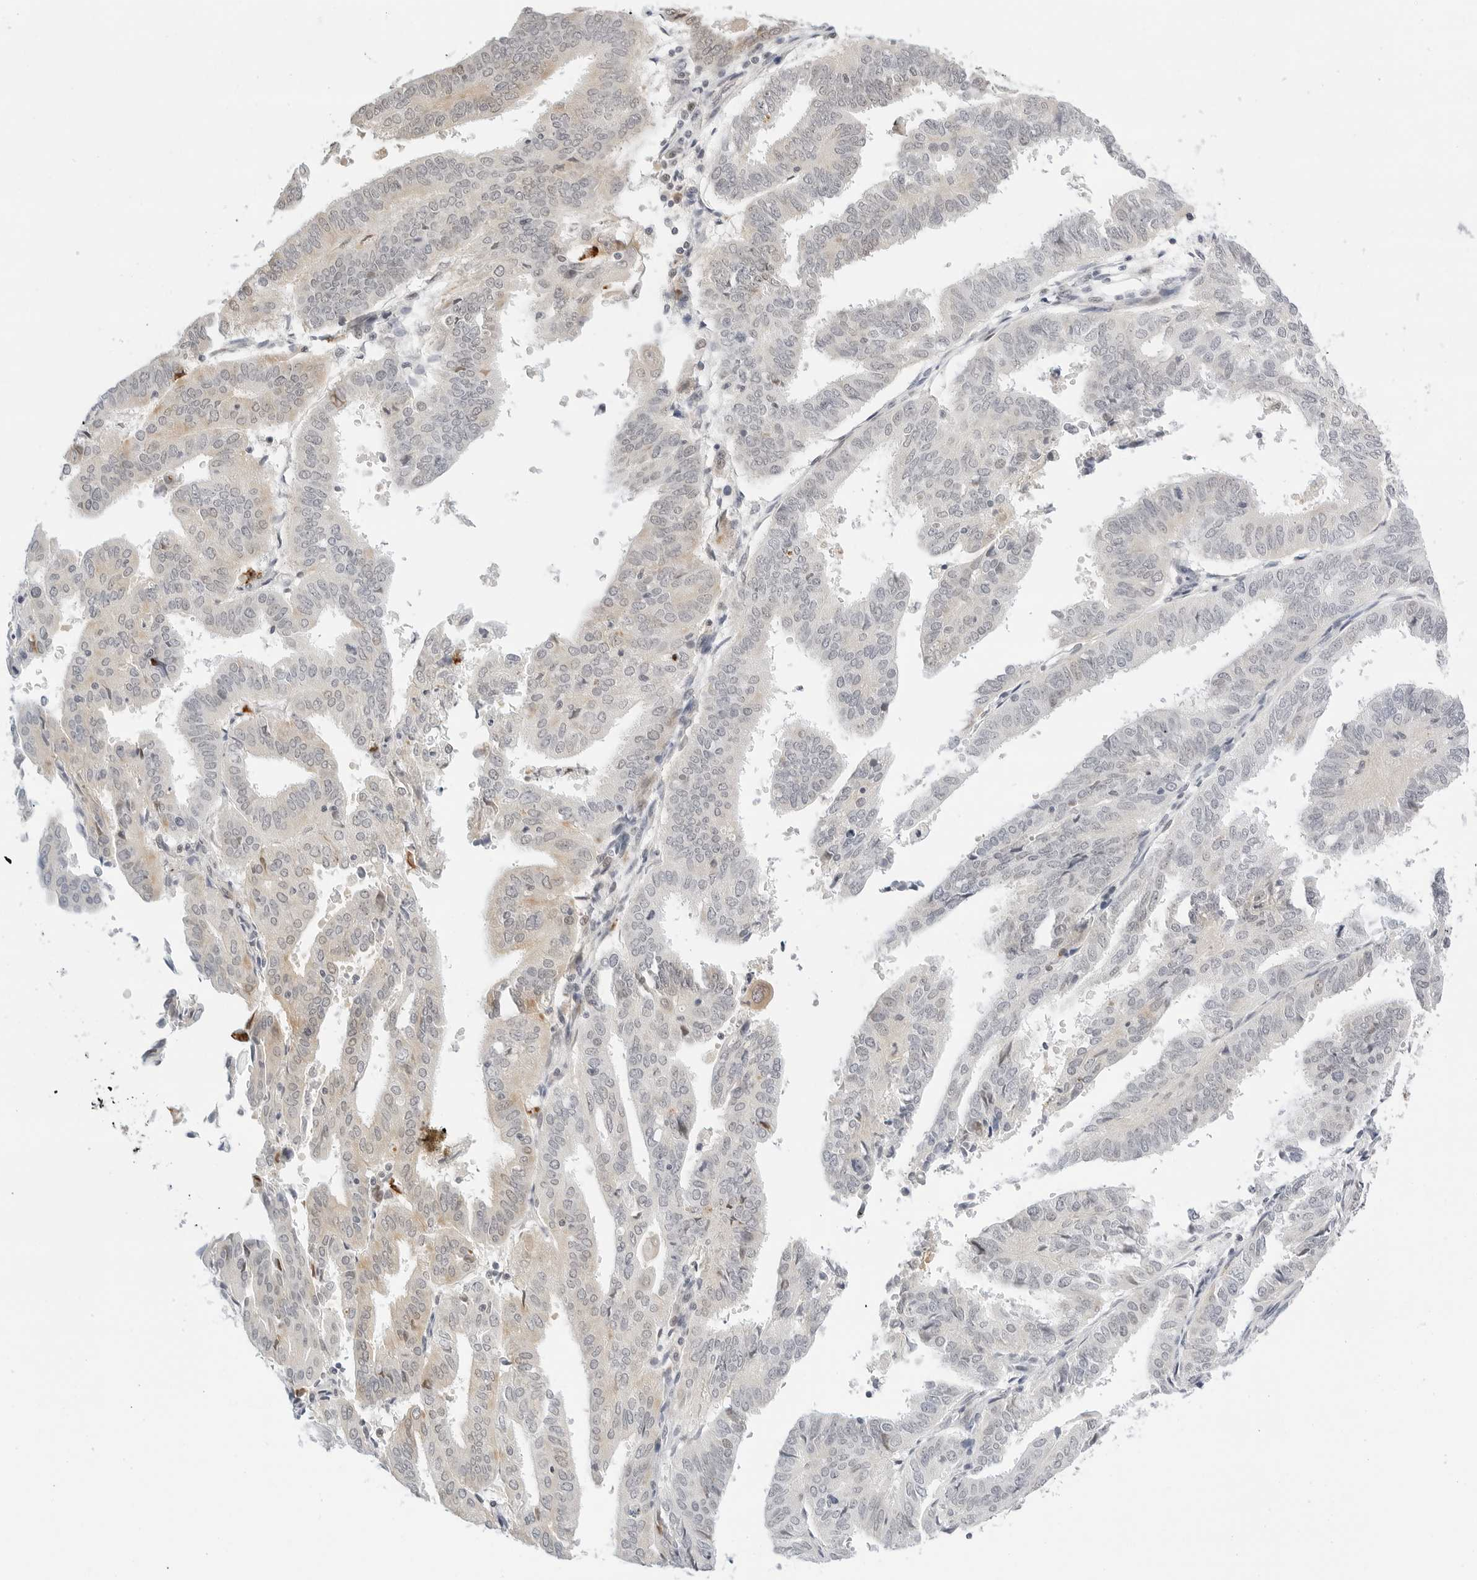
{"staining": {"intensity": "weak", "quantity": "25%-75%", "location": "cytoplasmic/membranous"}, "tissue": "endometrial cancer", "cell_type": "Tumor cells", "image_type": "cancer", "snomed": [{"axis": "morphology", "description": "Adenocarcinoma, NOS"}, {"axis": "topography", "description": "Uterus"}], "caption": "A histopathology image of human endometrial cancer stained for a protein reveals weak cytoplasmic/membranous brown staining in tumor cells. Nuclei are stained in blue.", "gene": "TEKT2", "patient": {"sex": "female", "age": 77}}